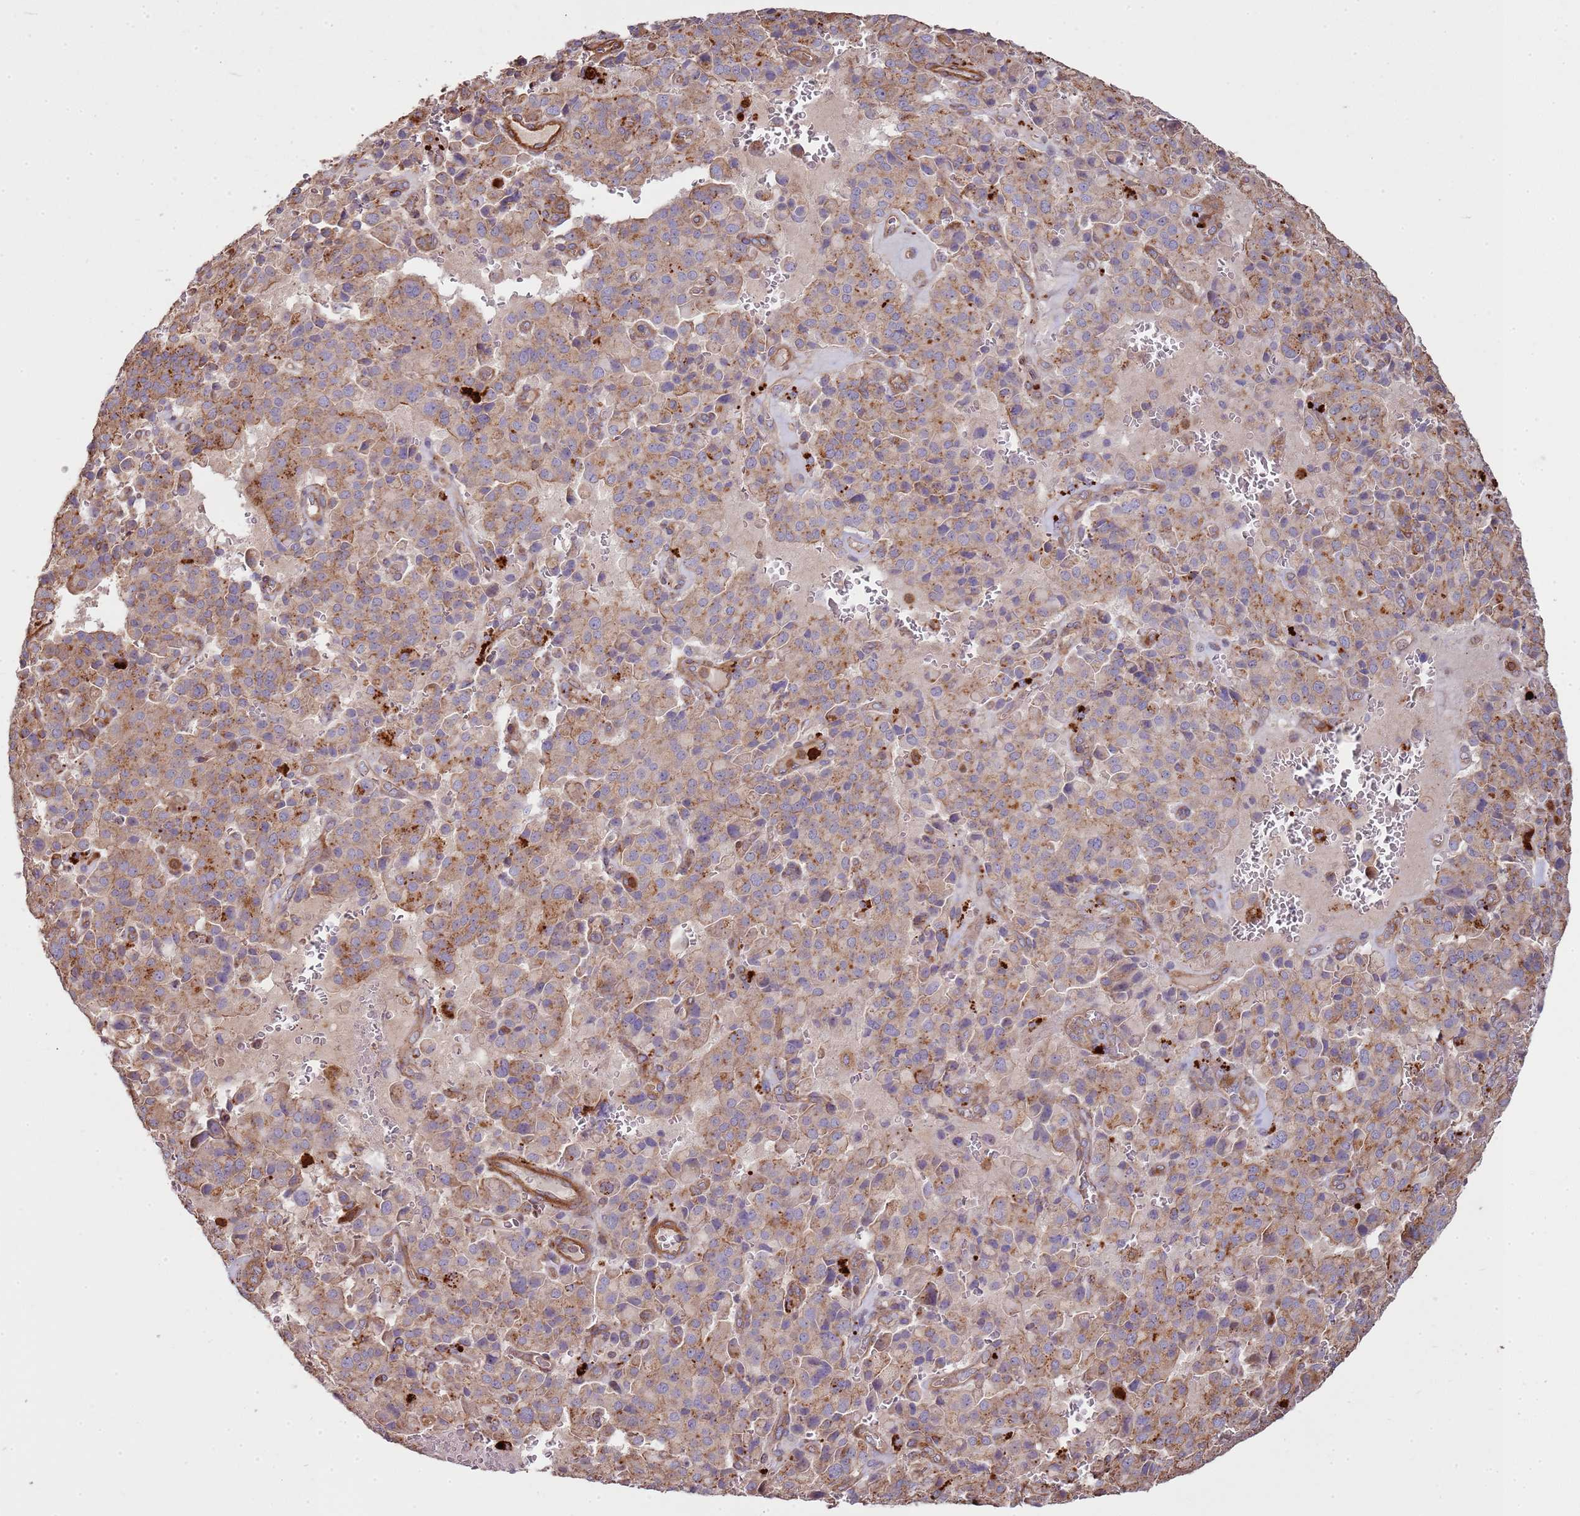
{"staining": {"intensity": "moderate", "quantity": "25%-75%", "location": "cytoplasmic/membranous"}, "tissue": "pancreatic cancer", "cell_type": "Tumor cells", "image_type": "cancer", "snomed": [{"axis": "morphology", "description": "Adenocarcinoma, NOS"}, {"axis": "topography", "description": "Pancreas"}], "caption": "Brown immunohistochemical staining in pancreatic adenocarcinoma shows moderate cytoplasmic/membranous staining in about 25%-75% of tumor cells.", "gene": "NDUFAF4", "patient": {"sex": "male", "age": 65}}